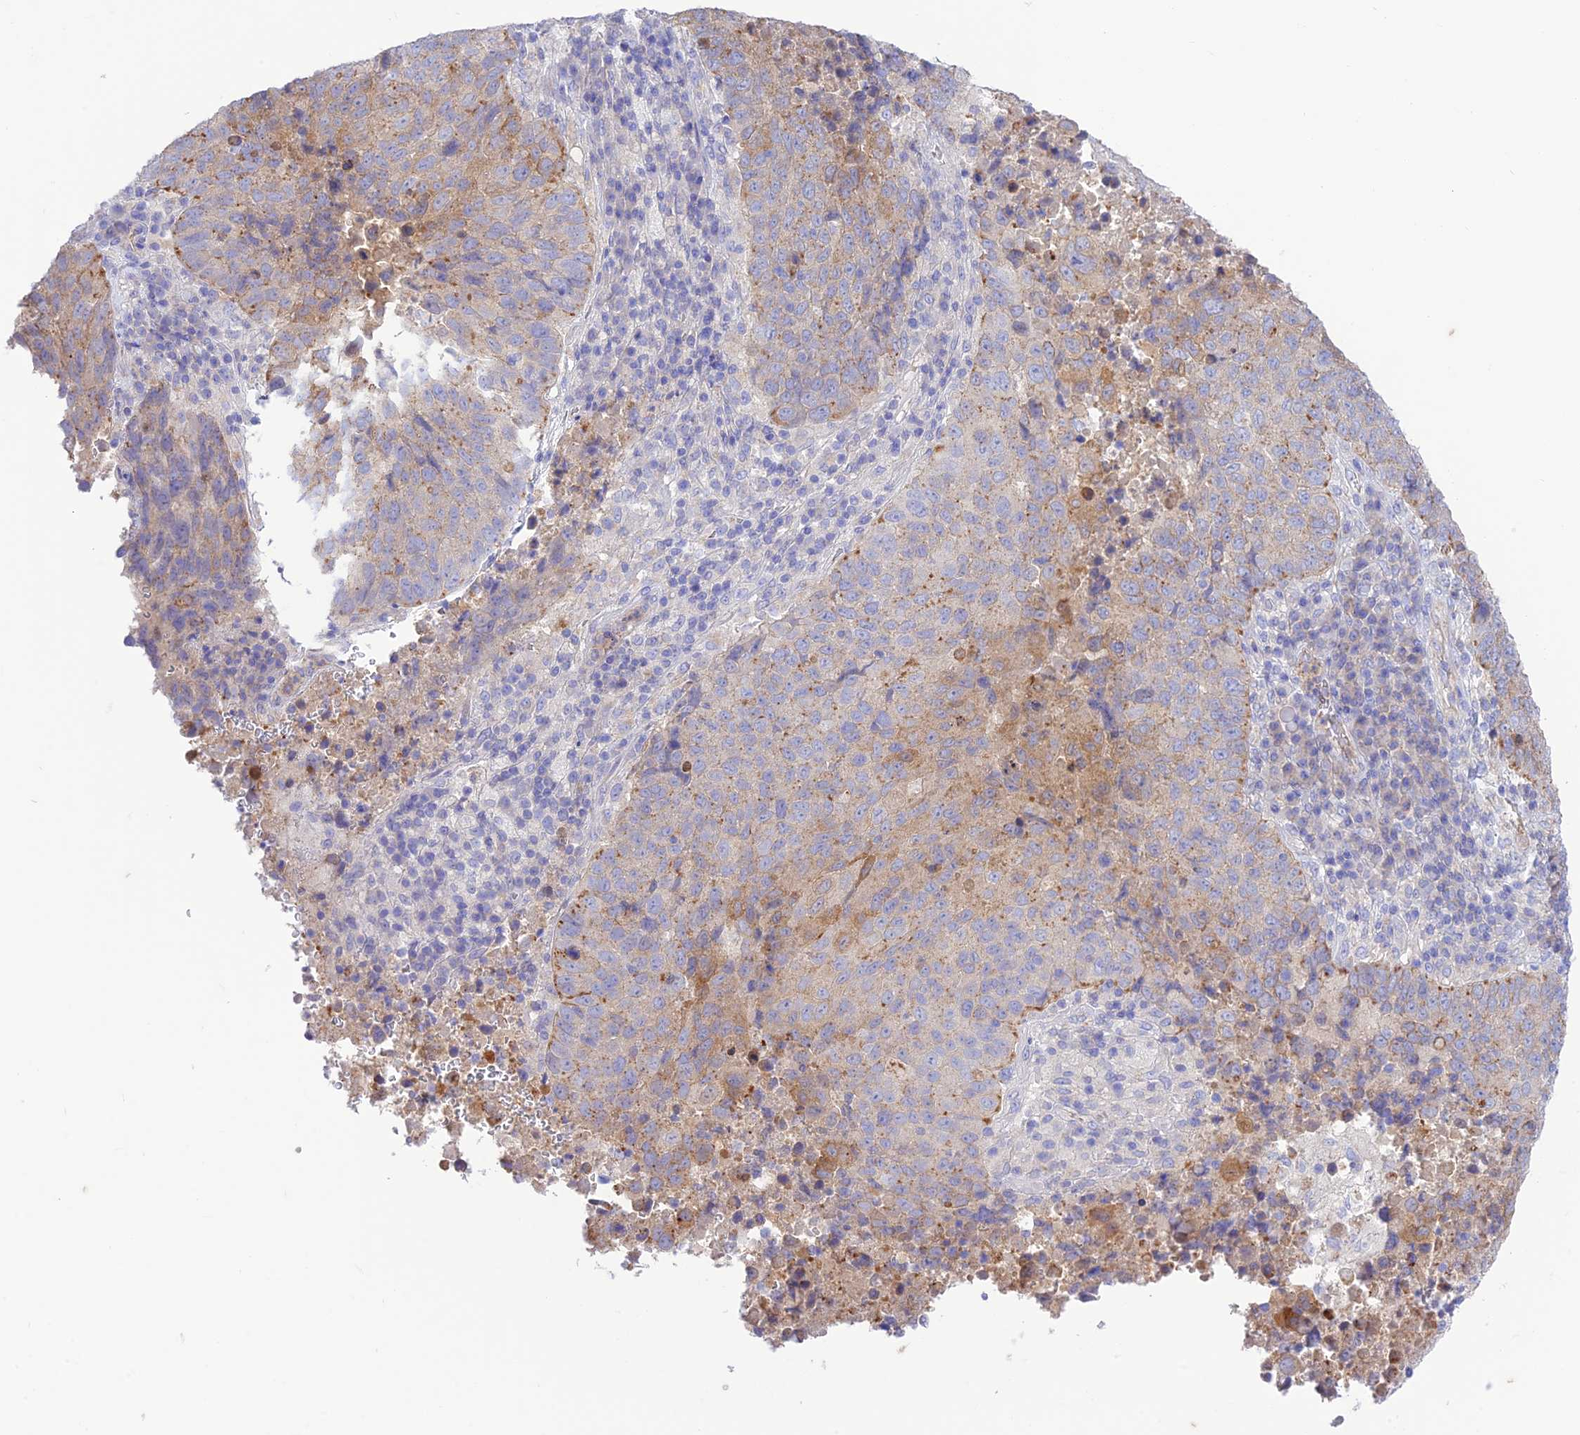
{"staining": {"intensity": "weak", "quantity": "25%-75%", "location": "cytoplasmic/membranous"}, "tissue": "lung cancer", "cell_type": "Tumor cells", "image_type": "cancer", "snomed": [{"axis": "morphology", "description": "Squamous cell carcinoma, NOS"}, {"axis": "topography", "description": "Lung"}], "caption": "DAB (3,3'-diaminobenzidine) immunohistochemical staining of human lung cancer (squamous cell carcinoma) shows weak cytoplasmic/membranous protein positivity in about 25%-75% of tumor cells.", "gene": "CHSY3", "patient": {"sex": "male", "age": 73}}